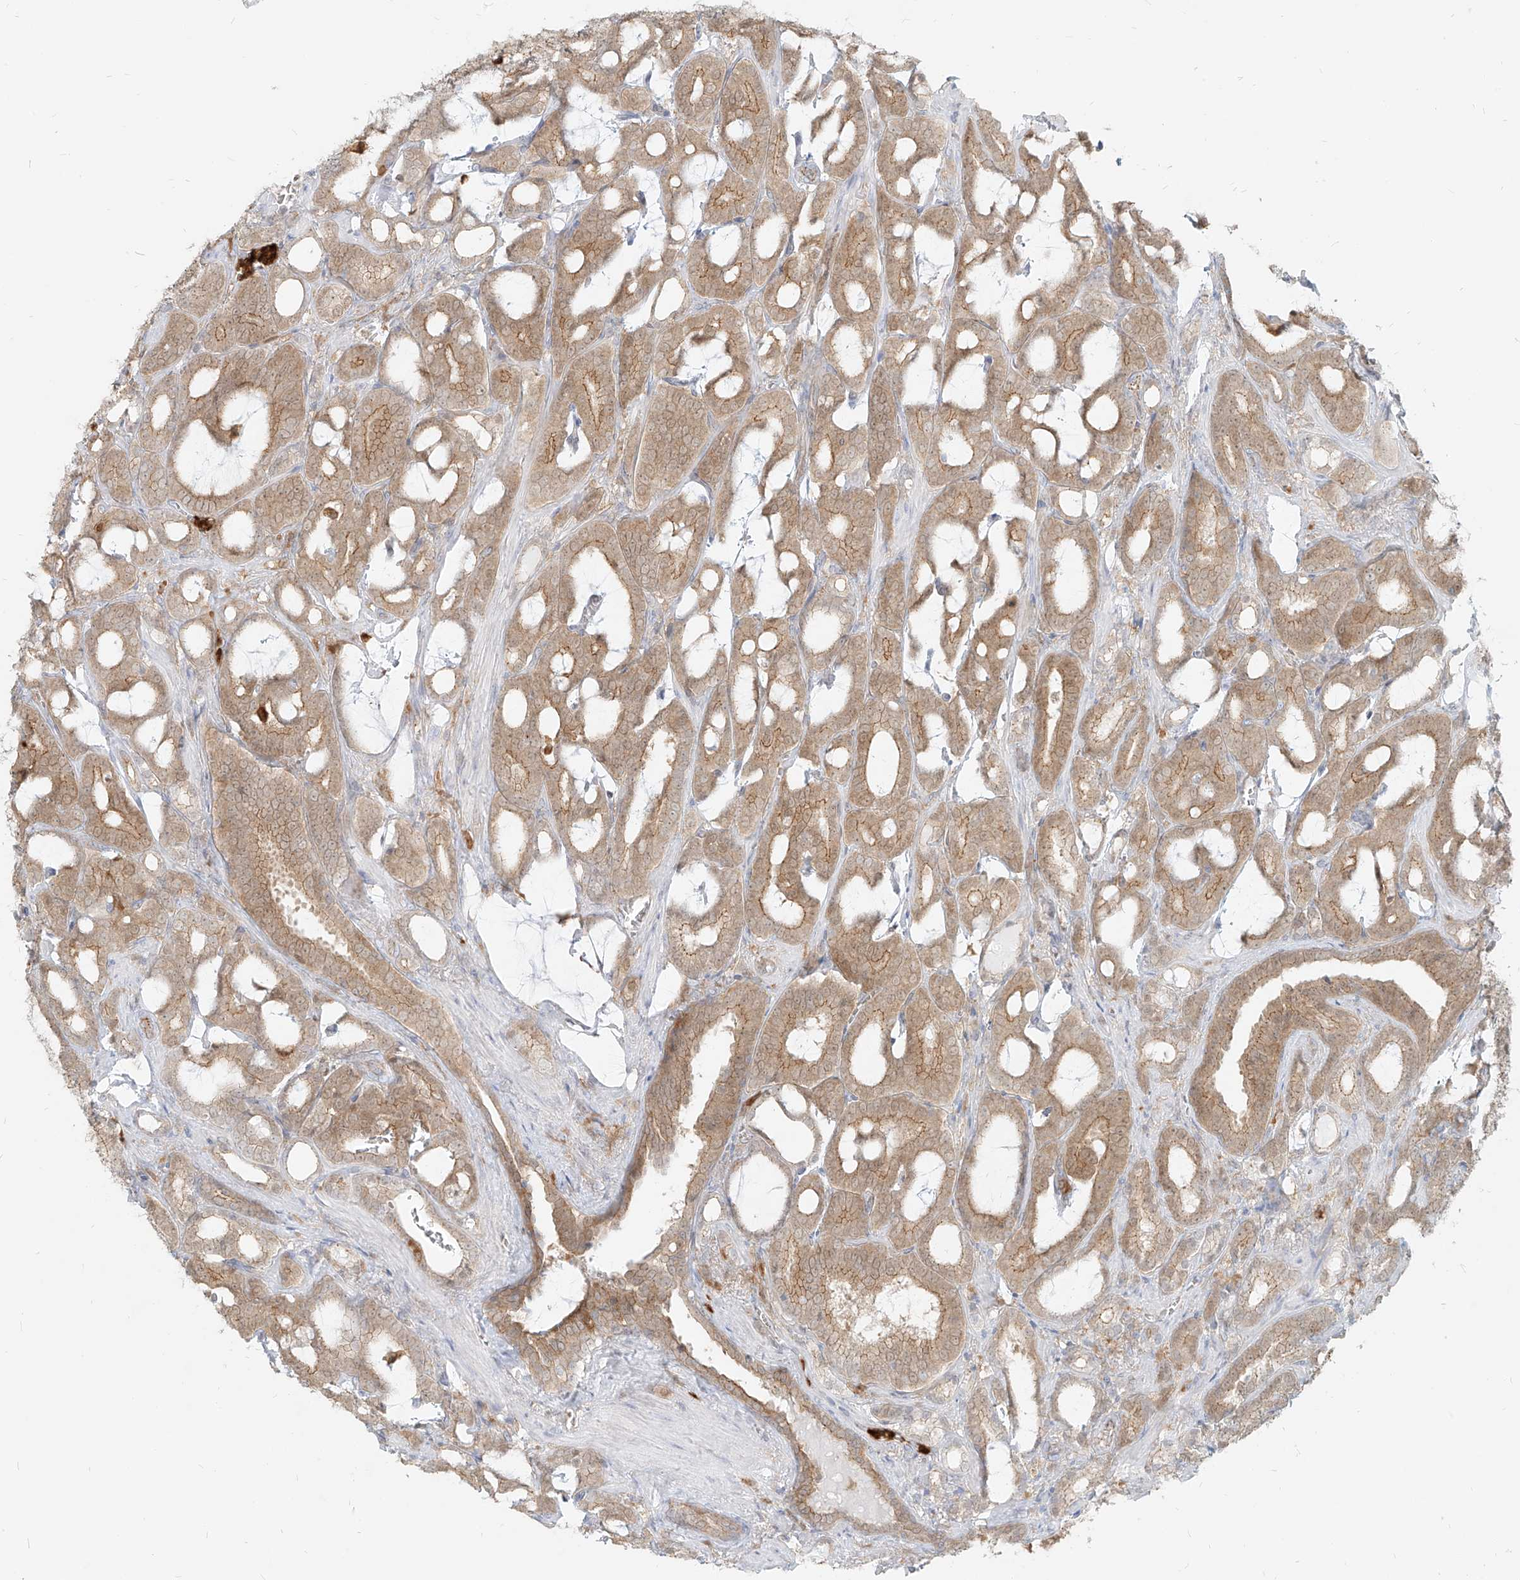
{"staining": {"intensity": "moderate", "quantity": ">75%", "location": "cytoplasmic/membranous"}, "tissue": "prostate cancer", "cell_type": "Tumor cells", "image_type": "cancer", "snomed": [{"axis": "morphology", "description": "Adenocarcinoma, High grade"}, {"axis": "topography", "description": "Prostate and seminal vesicle, NOS"}], "caption": "Protein expression by immunohistochemistry reveals moderate cytoplasmic/membranous positivity in approximately >75% of tumor cells in high-grade adenocarcinoma (prostate).", "gene": "PGD", "patient": {"sex": "male", "age": 67}}